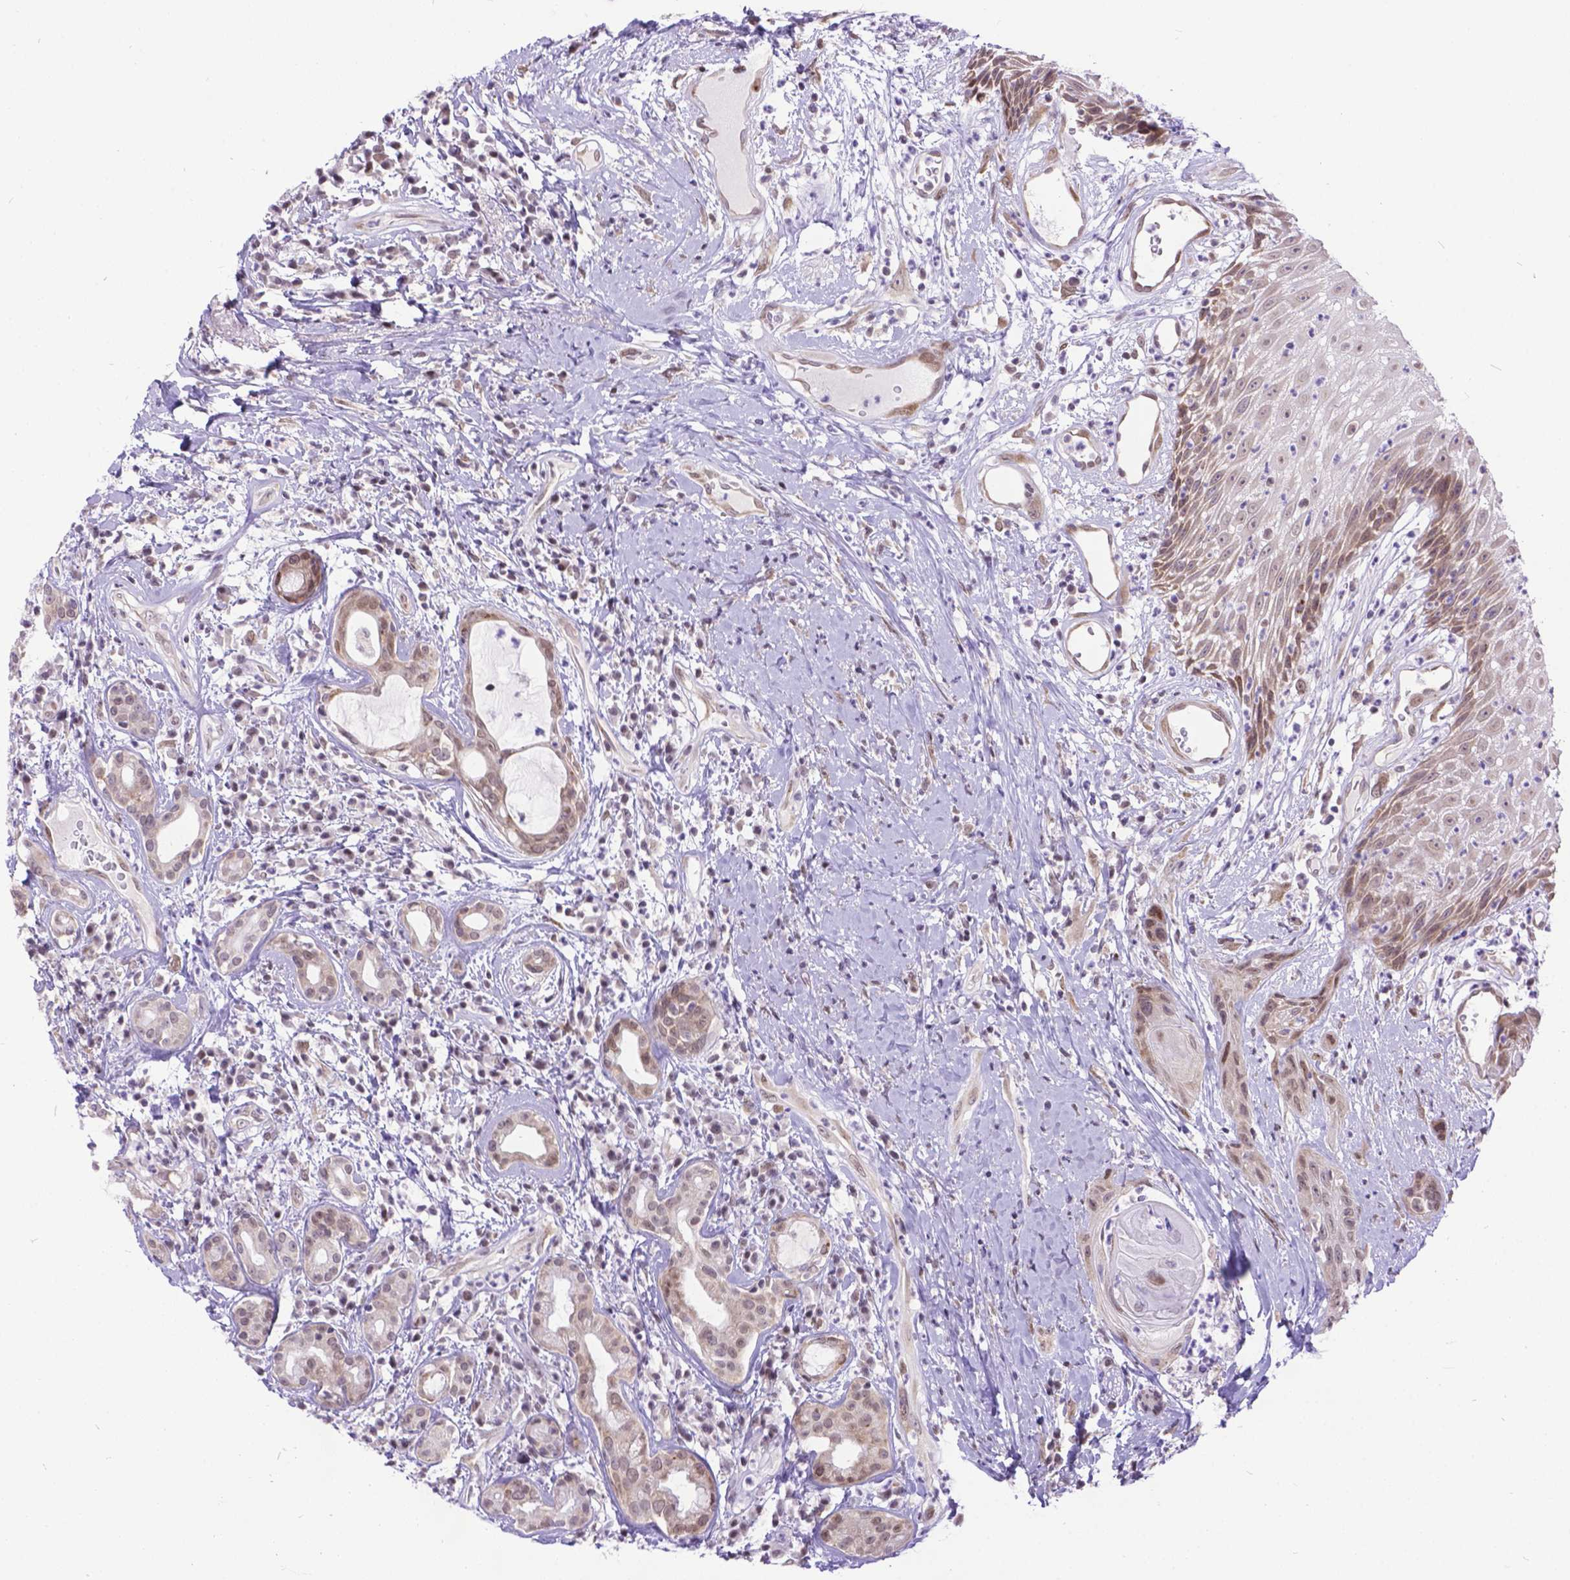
{"staining": {"intensity": "weak", "quantity": "25%-75%", "location": "cytoplasmic/membranous,nuclear"}, "tissue": "head and neck cancer", "cell_type": "Tumor cells", "image_type": "cancer", "snomed": [{"axis": "morphology", "description": "Squamous cell carcinoma, NOS"}, {"axis": "topography", "description": "Head-Neck"}], "caption": "Head and neck cancer (squamous cell carcinoma) stained with DAB (3,3'-diaminobenzidine) immunohistochemistry (IHC) demonstrates low levels of weak cytoplasmic/membranous and nuclear staining in approximately 25%-75% of tumor cells.", "gene": "FAM124B", "patient": {"sex": "male", "age": 57}}